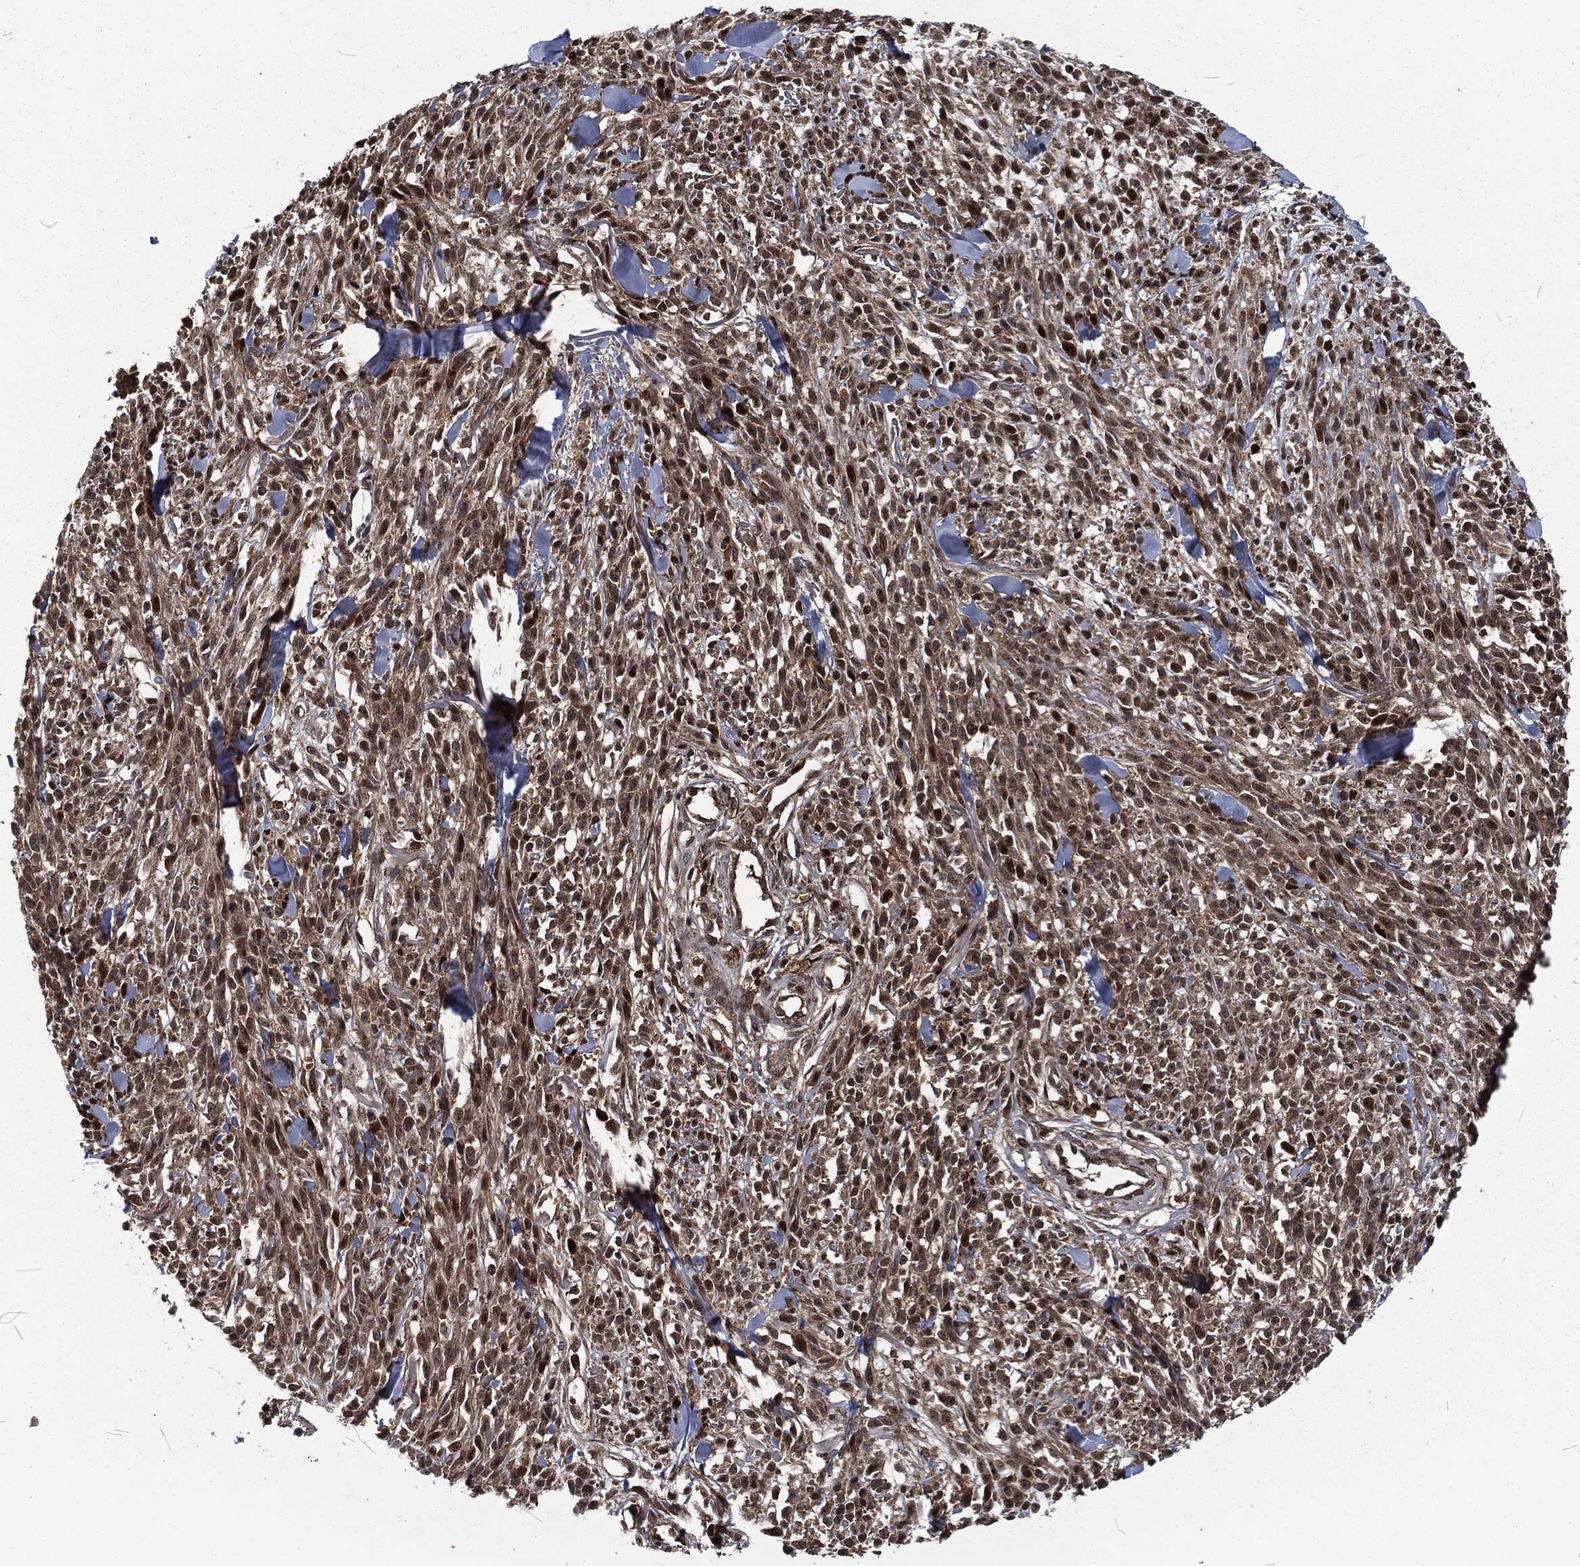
{"staining": {"intensity": "moderate", "quantity": ">75%", "location": "cytoplasmic/membranous"}, "tissue": "melanoma", "cell_type": "Tumor cells", "image_type": "cancer", "snomed": [{"axis": "morphology", "description": "Malignant melanoma, NOS"}, {"axis": "topography", "description": "Skin"}, {"axis": "topography", "description": "Skin of trunk"}], "caption": "This image reveals immunohistochemistry staining of human malignant melanoma, with medium moderate cytoplasmic/membranous staining in approximately >75% of tumor cells.", "gene": "CMPK2", "patient": {"sex": "male", "age": 74}}